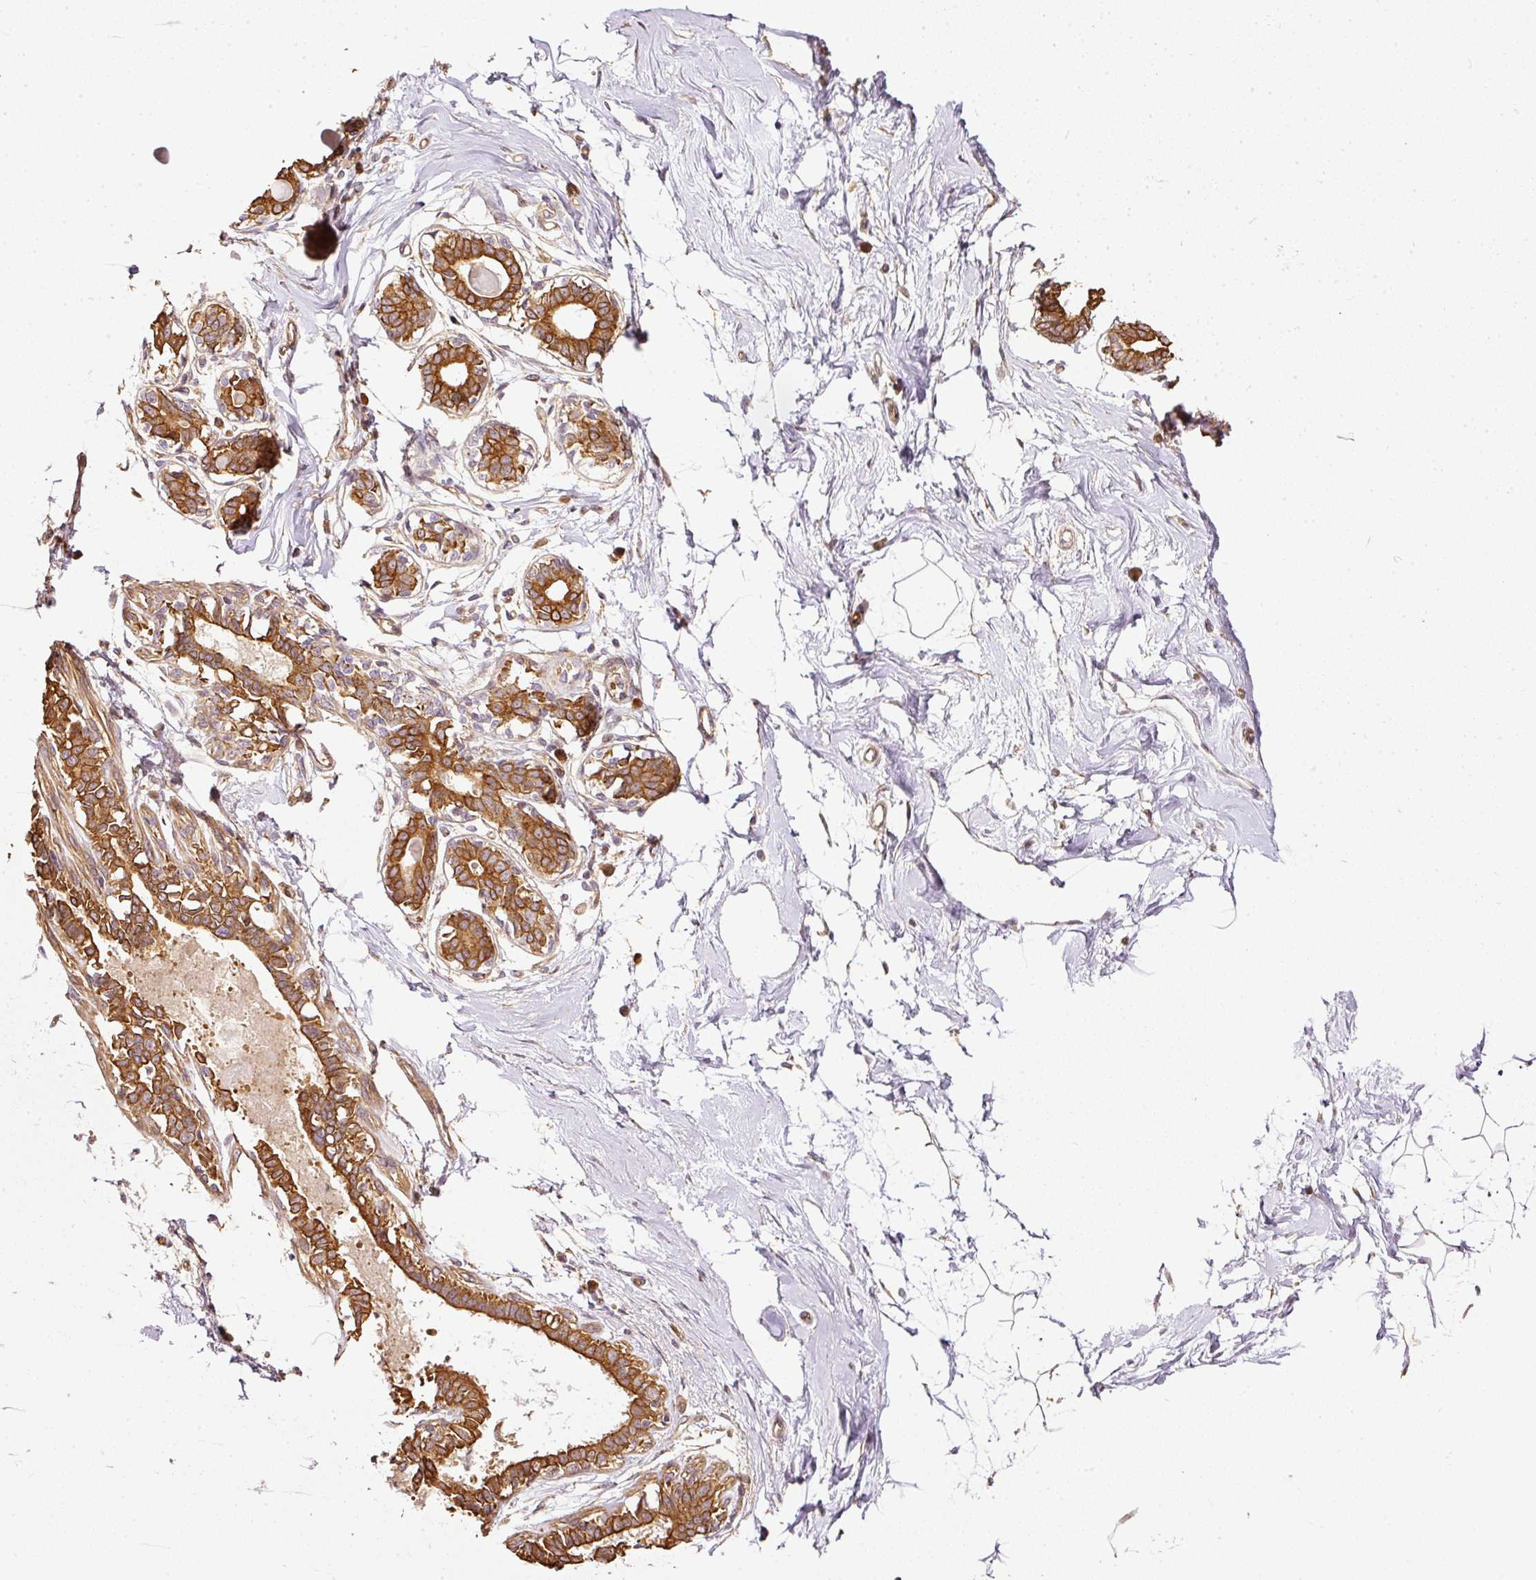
{"staining": {"intensity": "negative", "quantity": "none", "location": "none"}, "tissue": "breast", "cell_type": "Adipocytes", "image_type": "normal", "snomed": [{"axis": "morphology", "description": "Normal tissue, NOS"}, {"axis": "topography", "description": "Breast"}], "caption": "The immunohistochemistry (IHC) photomicrograph has no significant positivity in adipocytes of breast.", "gene": "MIF4GD", "patient": {"sex": "female", "age": 45}}